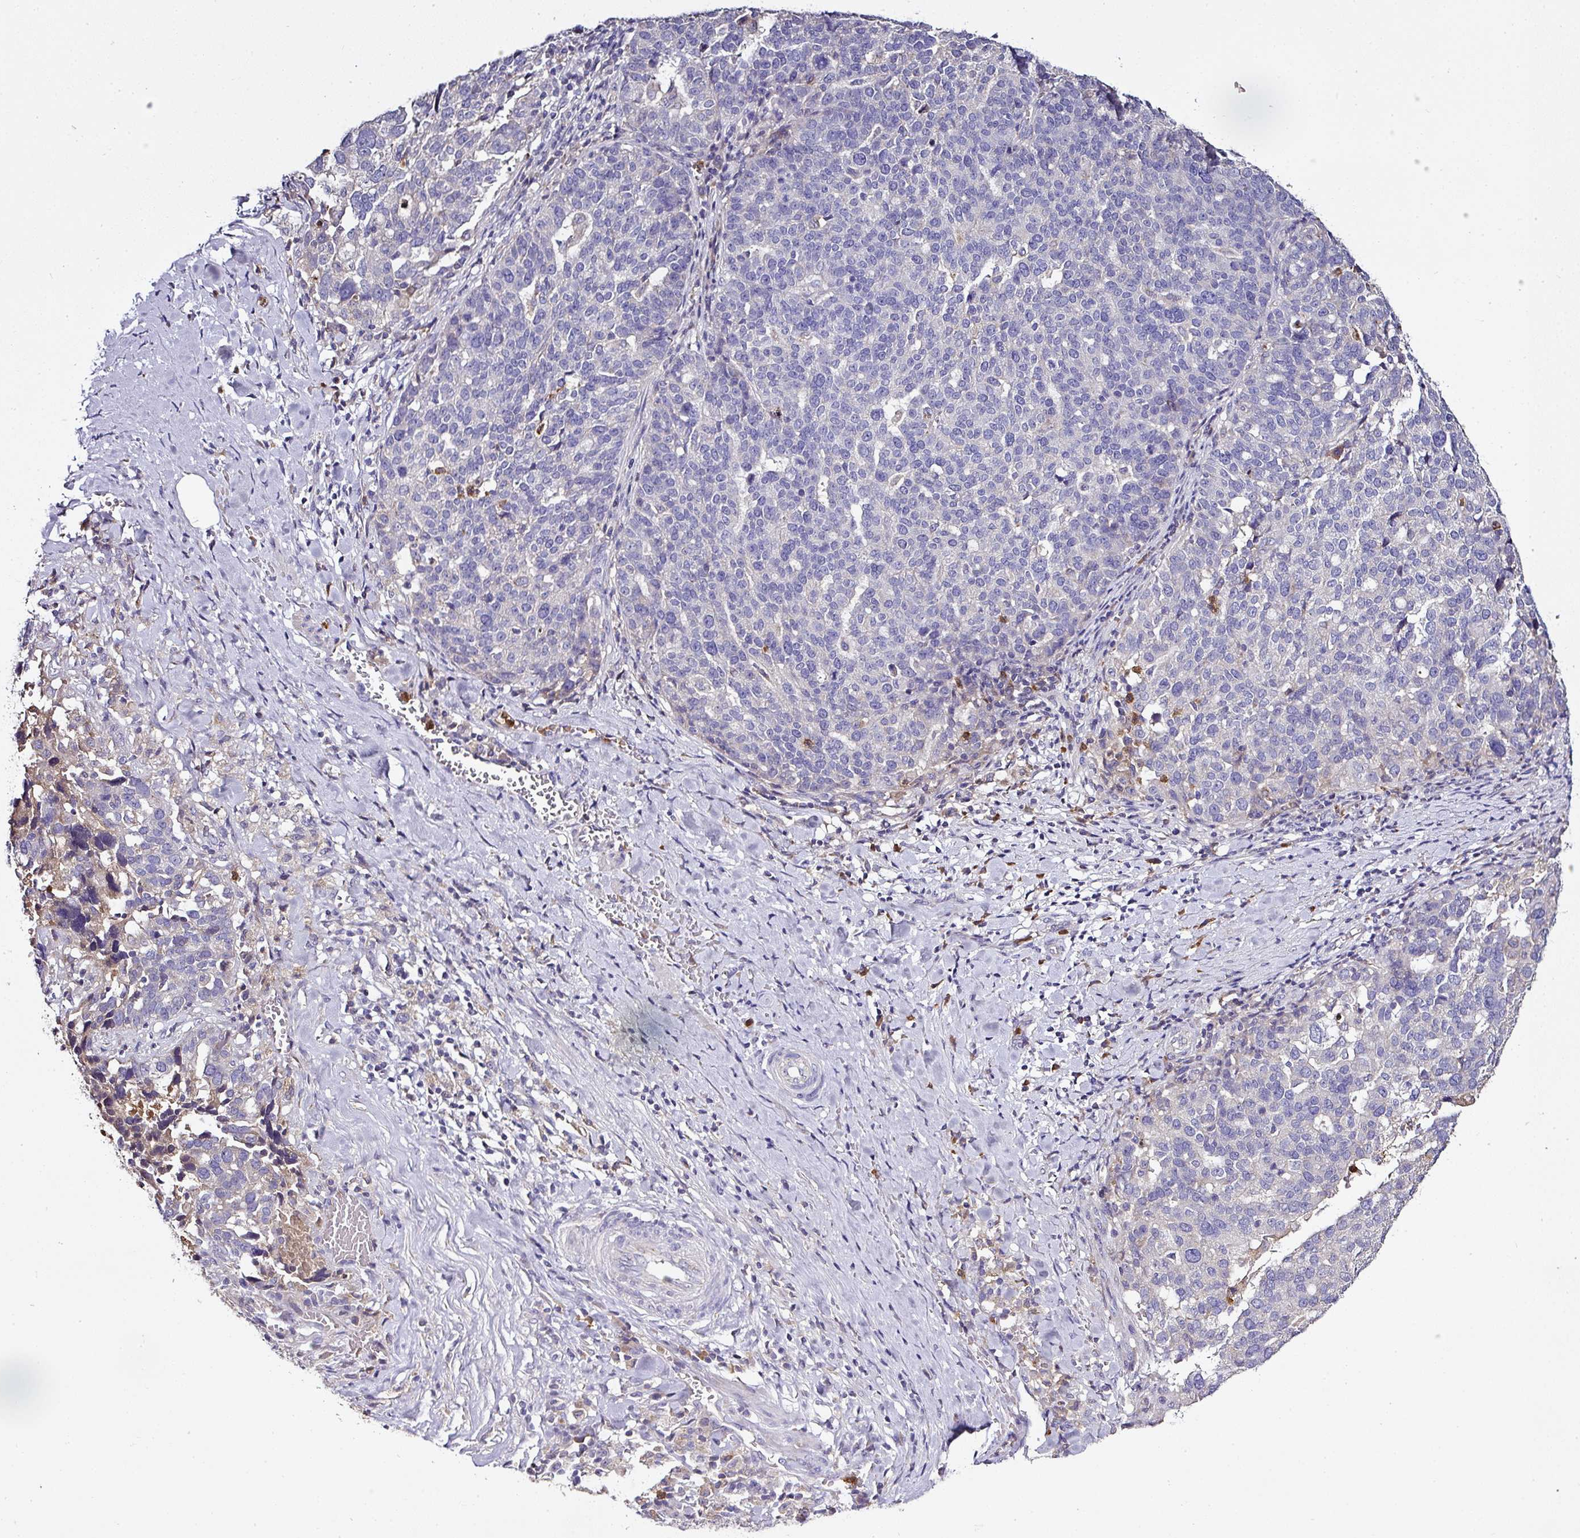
{"staining": {"intensity": "negative", "quantity": "none", "location": "none"}, "tissue": "ovarian cancer", "cell_type": "Tumor cells", "image_type": "cancer", "snomed": [{"axis": "morphology", "description": "Cystadenocarcinoma, serous, NOS"}, {"axis": "topography", "description": "Ovary"}], "caption": "IHC photomicrograph of neoplastic tissue: serous cystadenocarcinoma (ovarian) stained with DAB (3,3'-diaminobenzidine) exhibits no significant protein staining in tumor cells.", "gene": "CAB39L", "patient": {"sex": "female", "age": 59}}